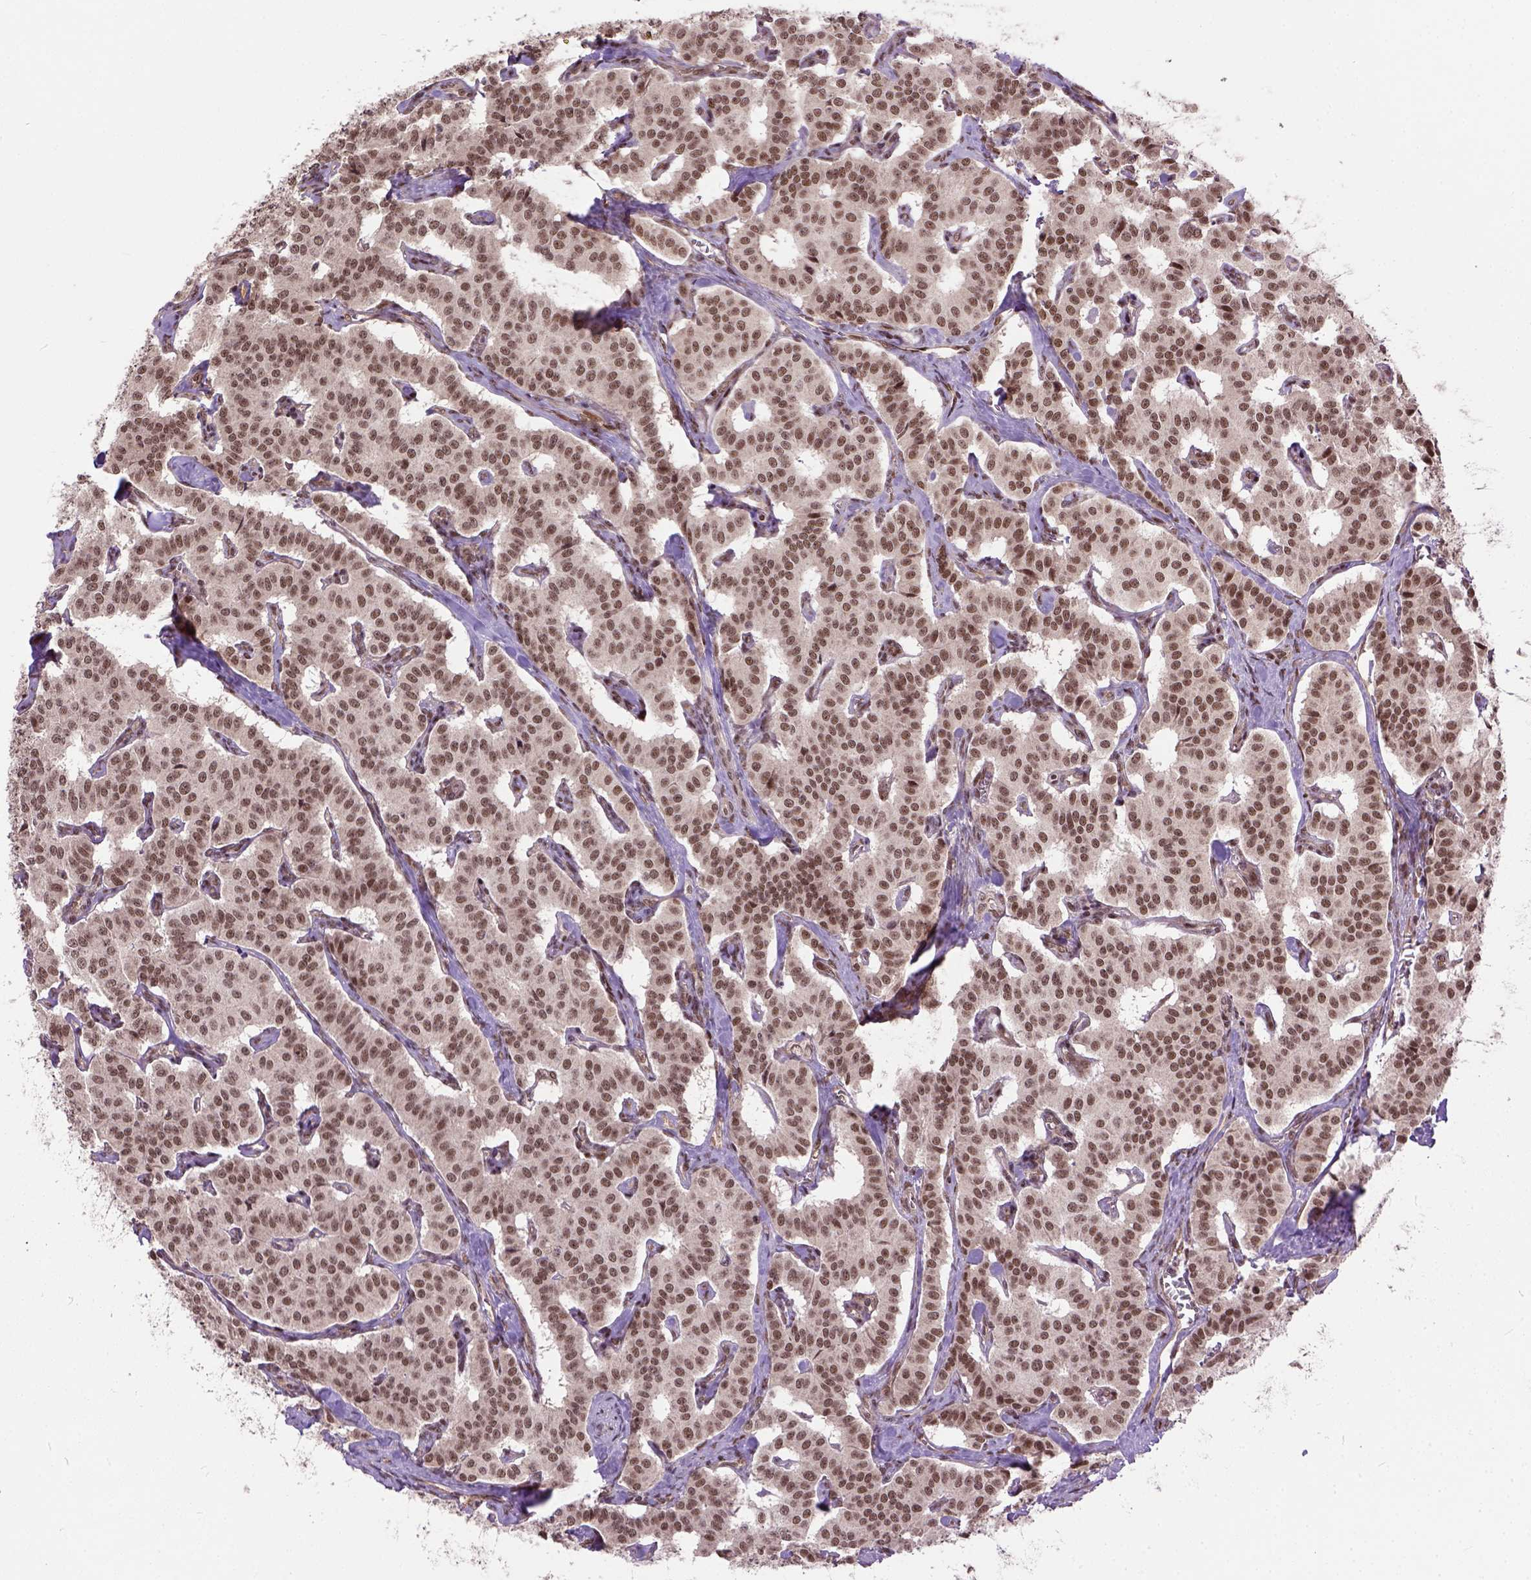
{"staining": {"intensity": "moderate", "quantity": ">75%", "location": "nuclear"}, "tissue": "carcinoid", "cell_type": "Tumor cells", "image_type": "cancer", "snomed": [{"axis": "morphology", "description": "Carcinoid, malignant, NOS"}, {"axis": "topography", "description": "Lung"}], "caption": "A brown stain highlights moderate nuclear staining of a protein in carcinoid tumor cells. The staining was performed using DAB (3,3'-diaminobenzidine) to visualize the protein expression in brown, while the nuclei were stained in blue with hematoxylin (Magnification: 20x).", "gene": "ZNF630", "patient": {"sex": "female", "age": 46}}